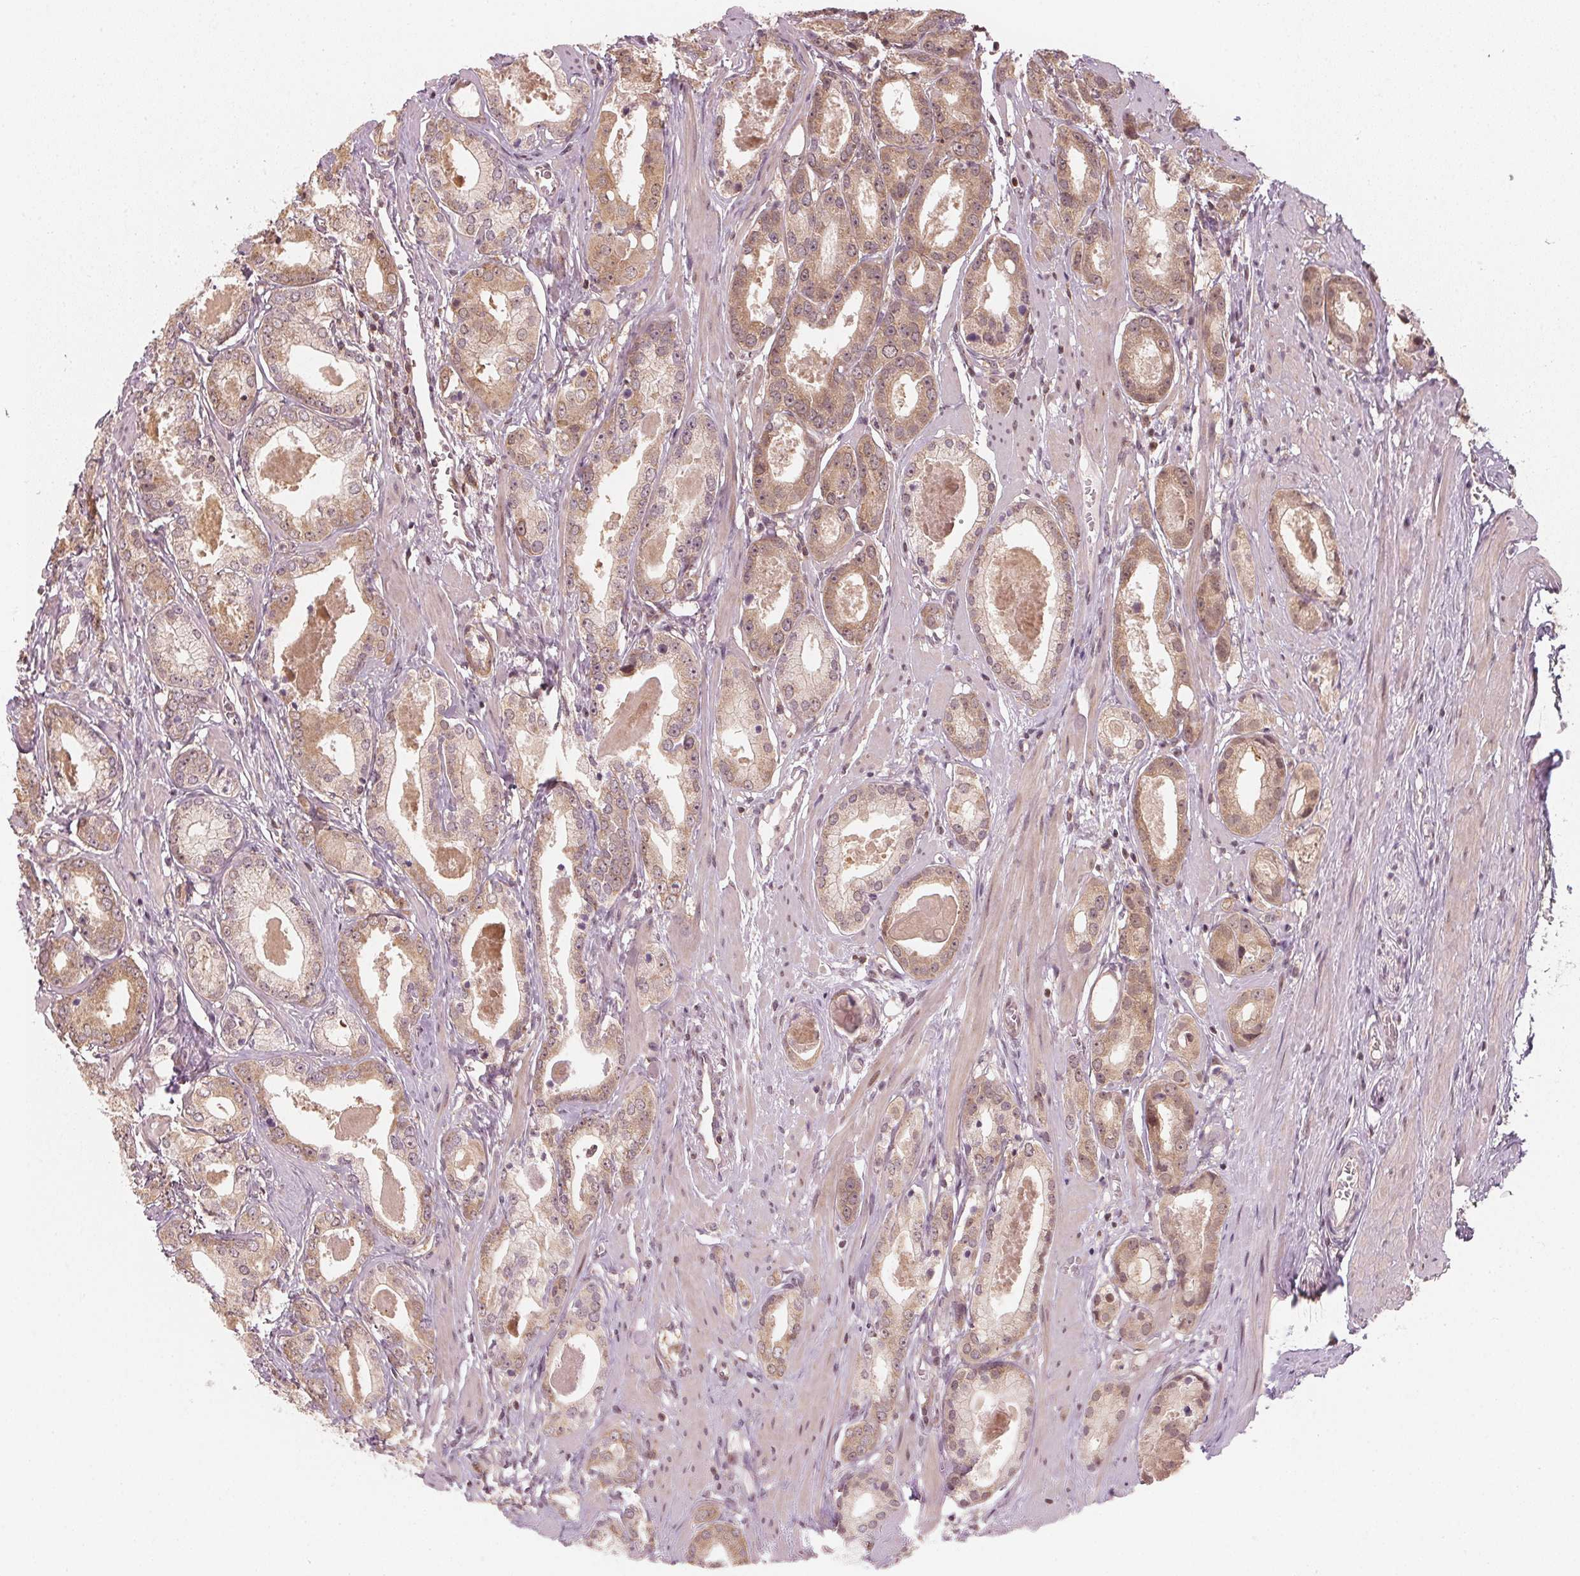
{"staining": {"intensity": "weak", "quantity": ">75%", "location": "cytoplasmic/membranous,nuclear"}, "tissue": "prostate cancer", "cell_type": "Tumor cells", "image_type": "cancer", "snomed": [{"axis": "morphology", "description": "Adenocarcinoma, NOS"}, {"axis": "morphology", "description": "Adenocarcinoma, Low grade"}, {"axis": "topography", "description": "Prostate"}], "caption": "Tumor cells reveal low levels of weak cytoplasmic/membranous and nuclear expression in approximately >75% of cells in prostate low-grade adenocarcinoma. The protein of interest is shown in brown color, while the nuclei are stained blue.", "gene": "UBE2L3", "patient": {"sex": "male", "age": 64}}